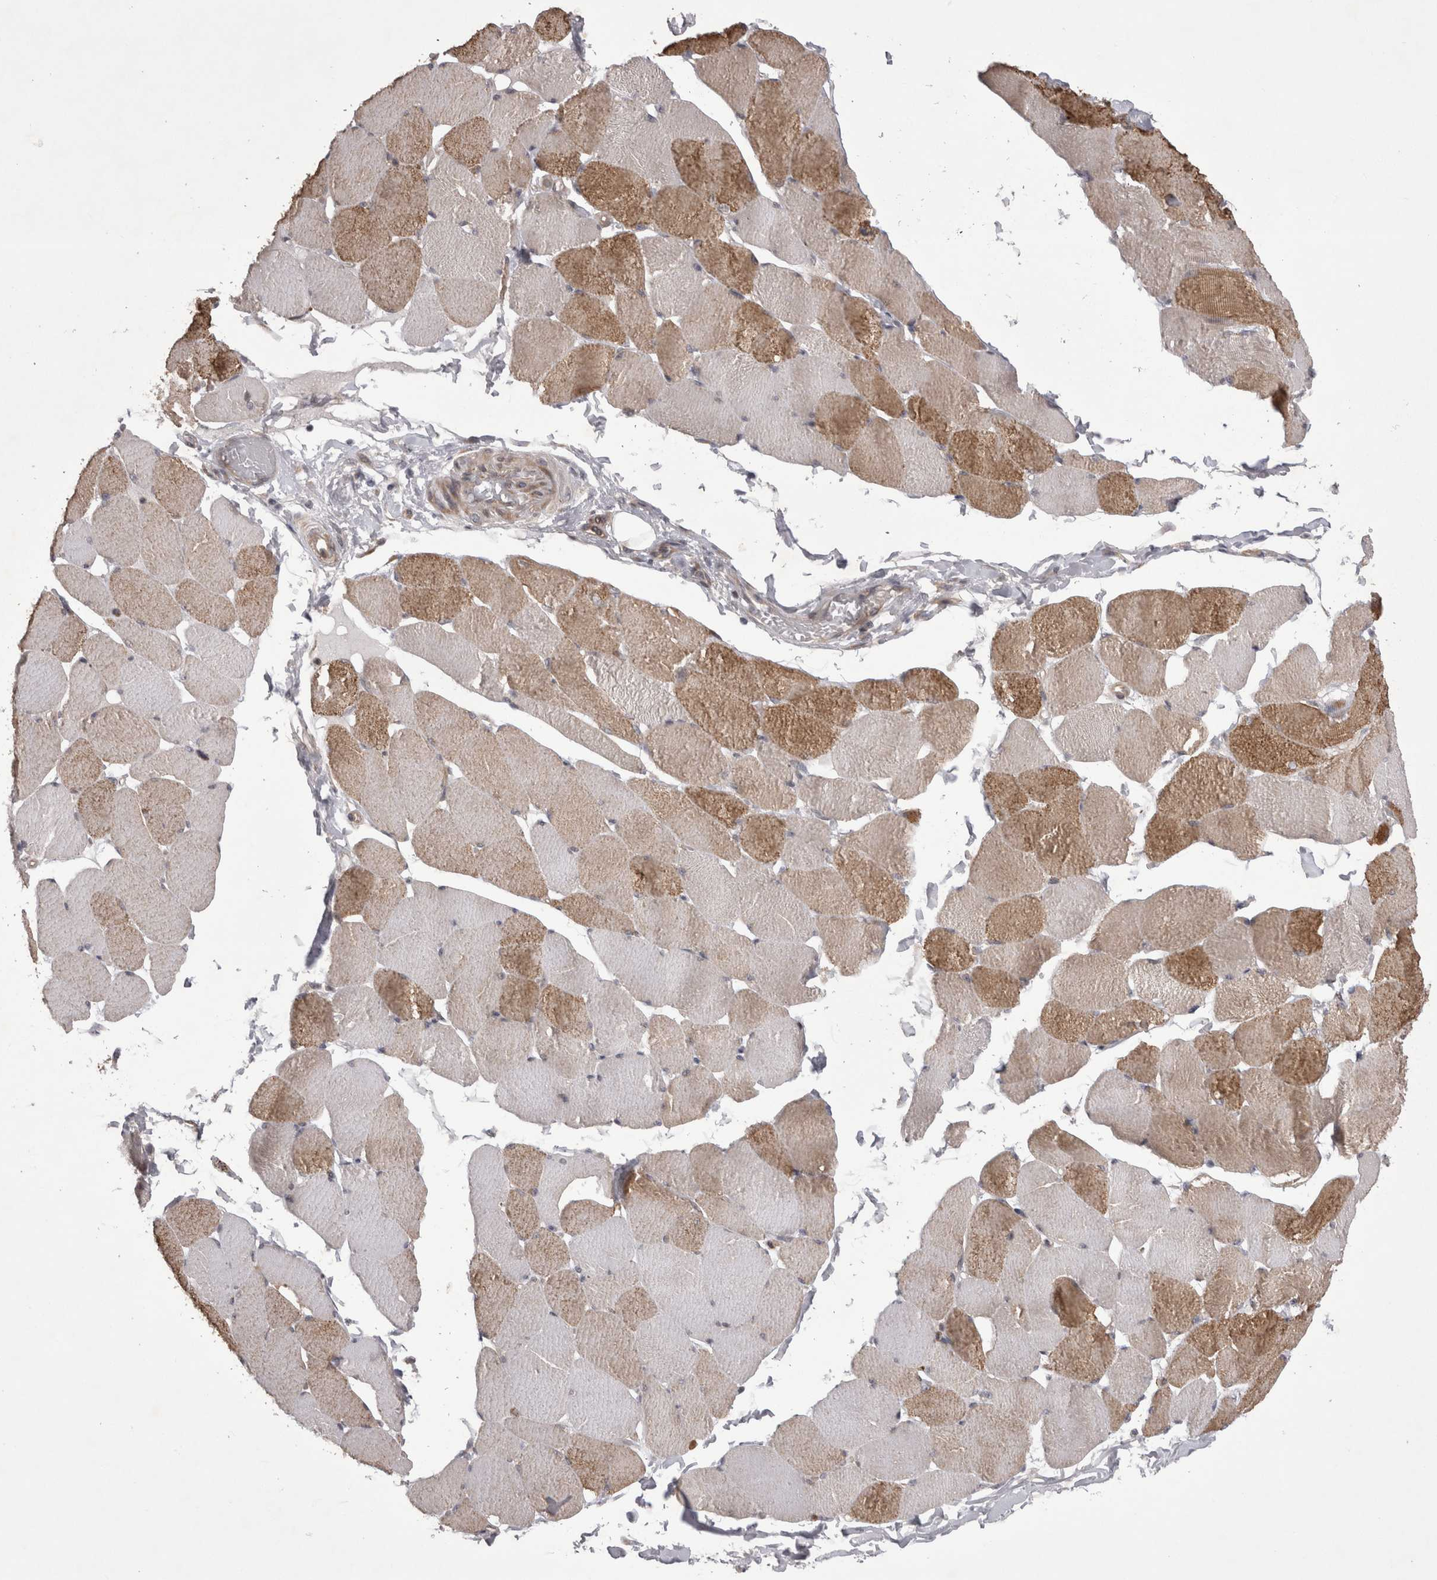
{"staining": {"intensity": "moderate", "quantity": ">75%", "location": "cytoplasmic/membranous"}, "tissue": "skeletal muscle", "cell_type": "Myocytes", "image_type": "normal", "snomed": [{"axis": "morphology", "description": "Normal tissue, NOS"}, {"axis": "topography", "description": "Skin"}, {"axis": "topography", "description": "Skeletal muscle"}], "caption": "A micrograph of skeletal muscle stained for a protein reveals moderate cytoplasmic/membranous brown staining in myocytes. (brown staining indicates protein expression, while blue staining denotes nuclei).", "gene": "NENF", "patient": {"sex": "male", "age": 83}}